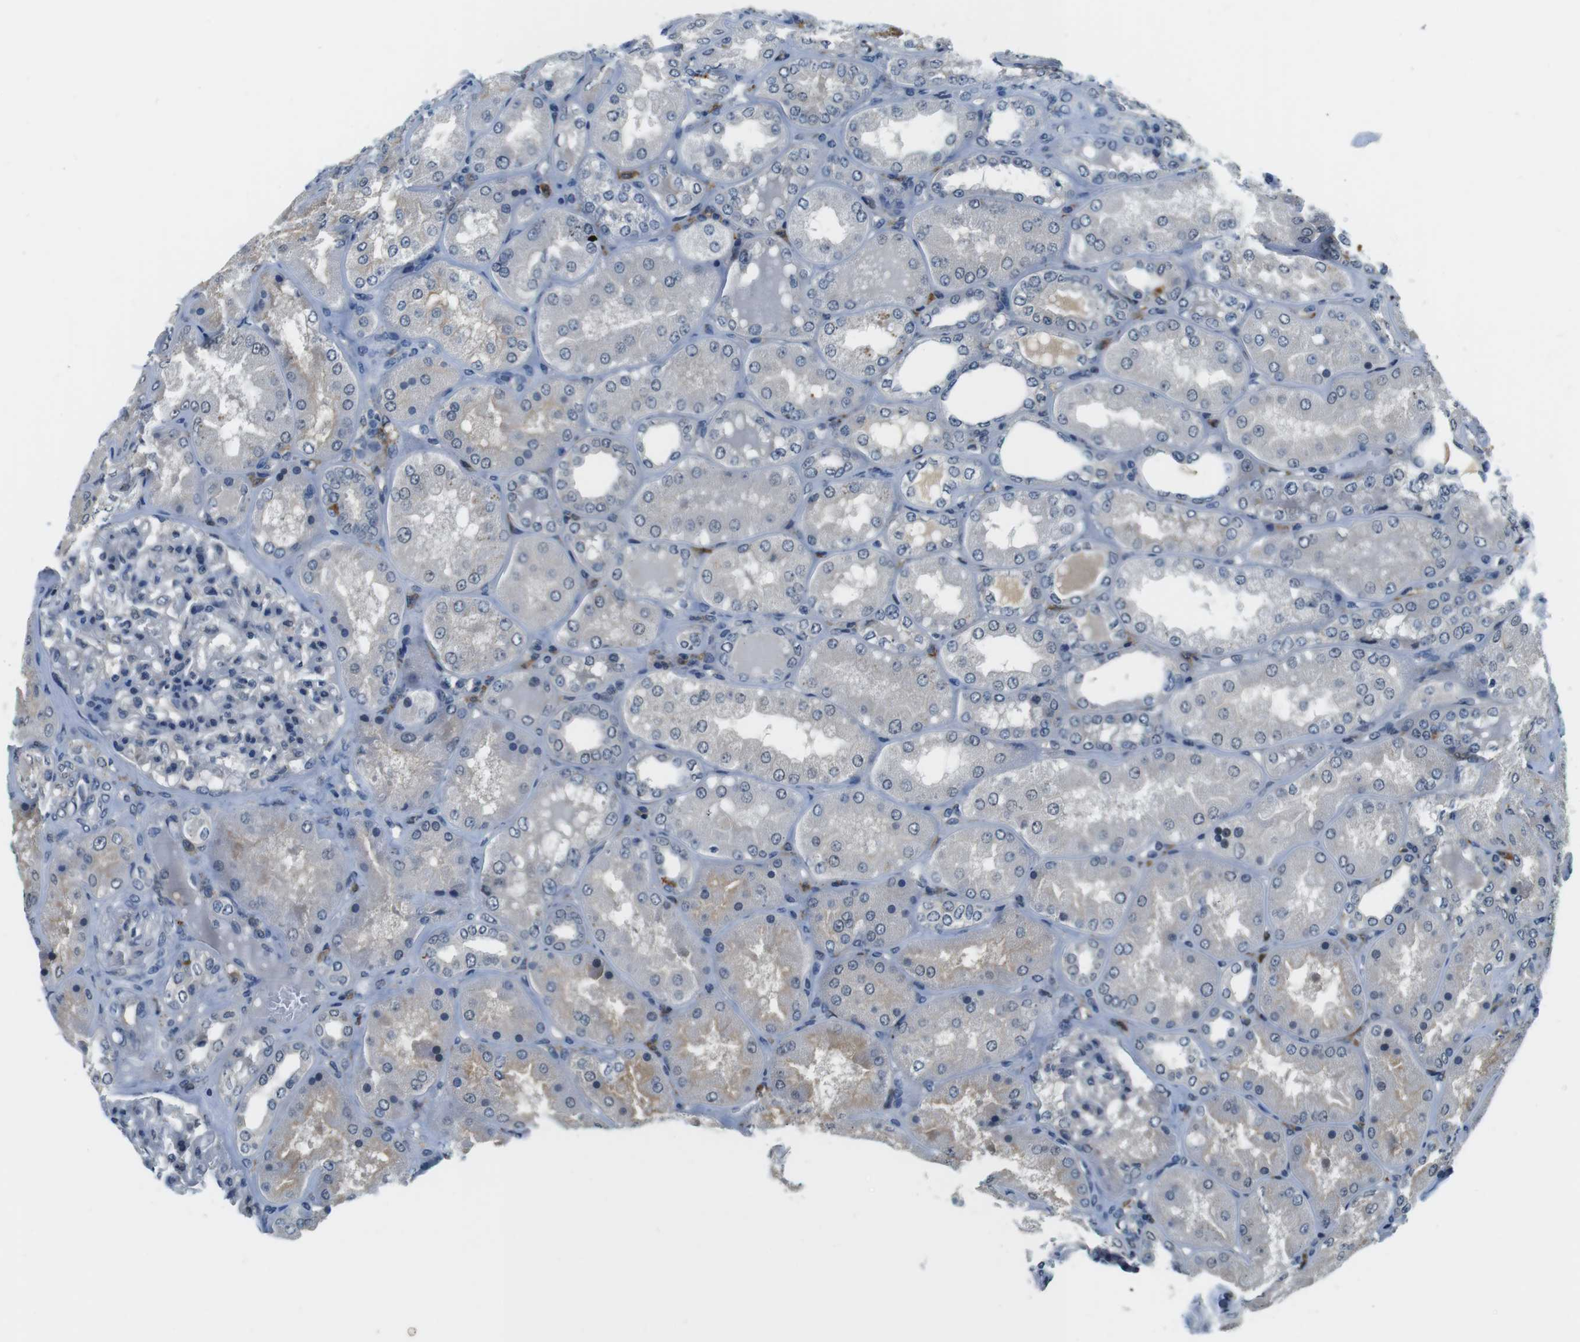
{"staining": {"intensity": "negative", "quantity": "none", "location": "none"}, "tissue": "kidney", "cell_type": "Cells in glomeruli", "image_type": "normal", "snomed": [{"axis": "morphology", "description": "Normal tissue, NOS"}, {"axis": "topography", "description": "Kidney"}], "caption": "Kidney was stained to show a protein in brown. There is no significant positivity in cells in glomeruli. (Immunohistochemistry (ihc), brightfield microscopy, high magnification).", "gene": "CD163L1", "patient": {"sex": "female", "age": 56}}